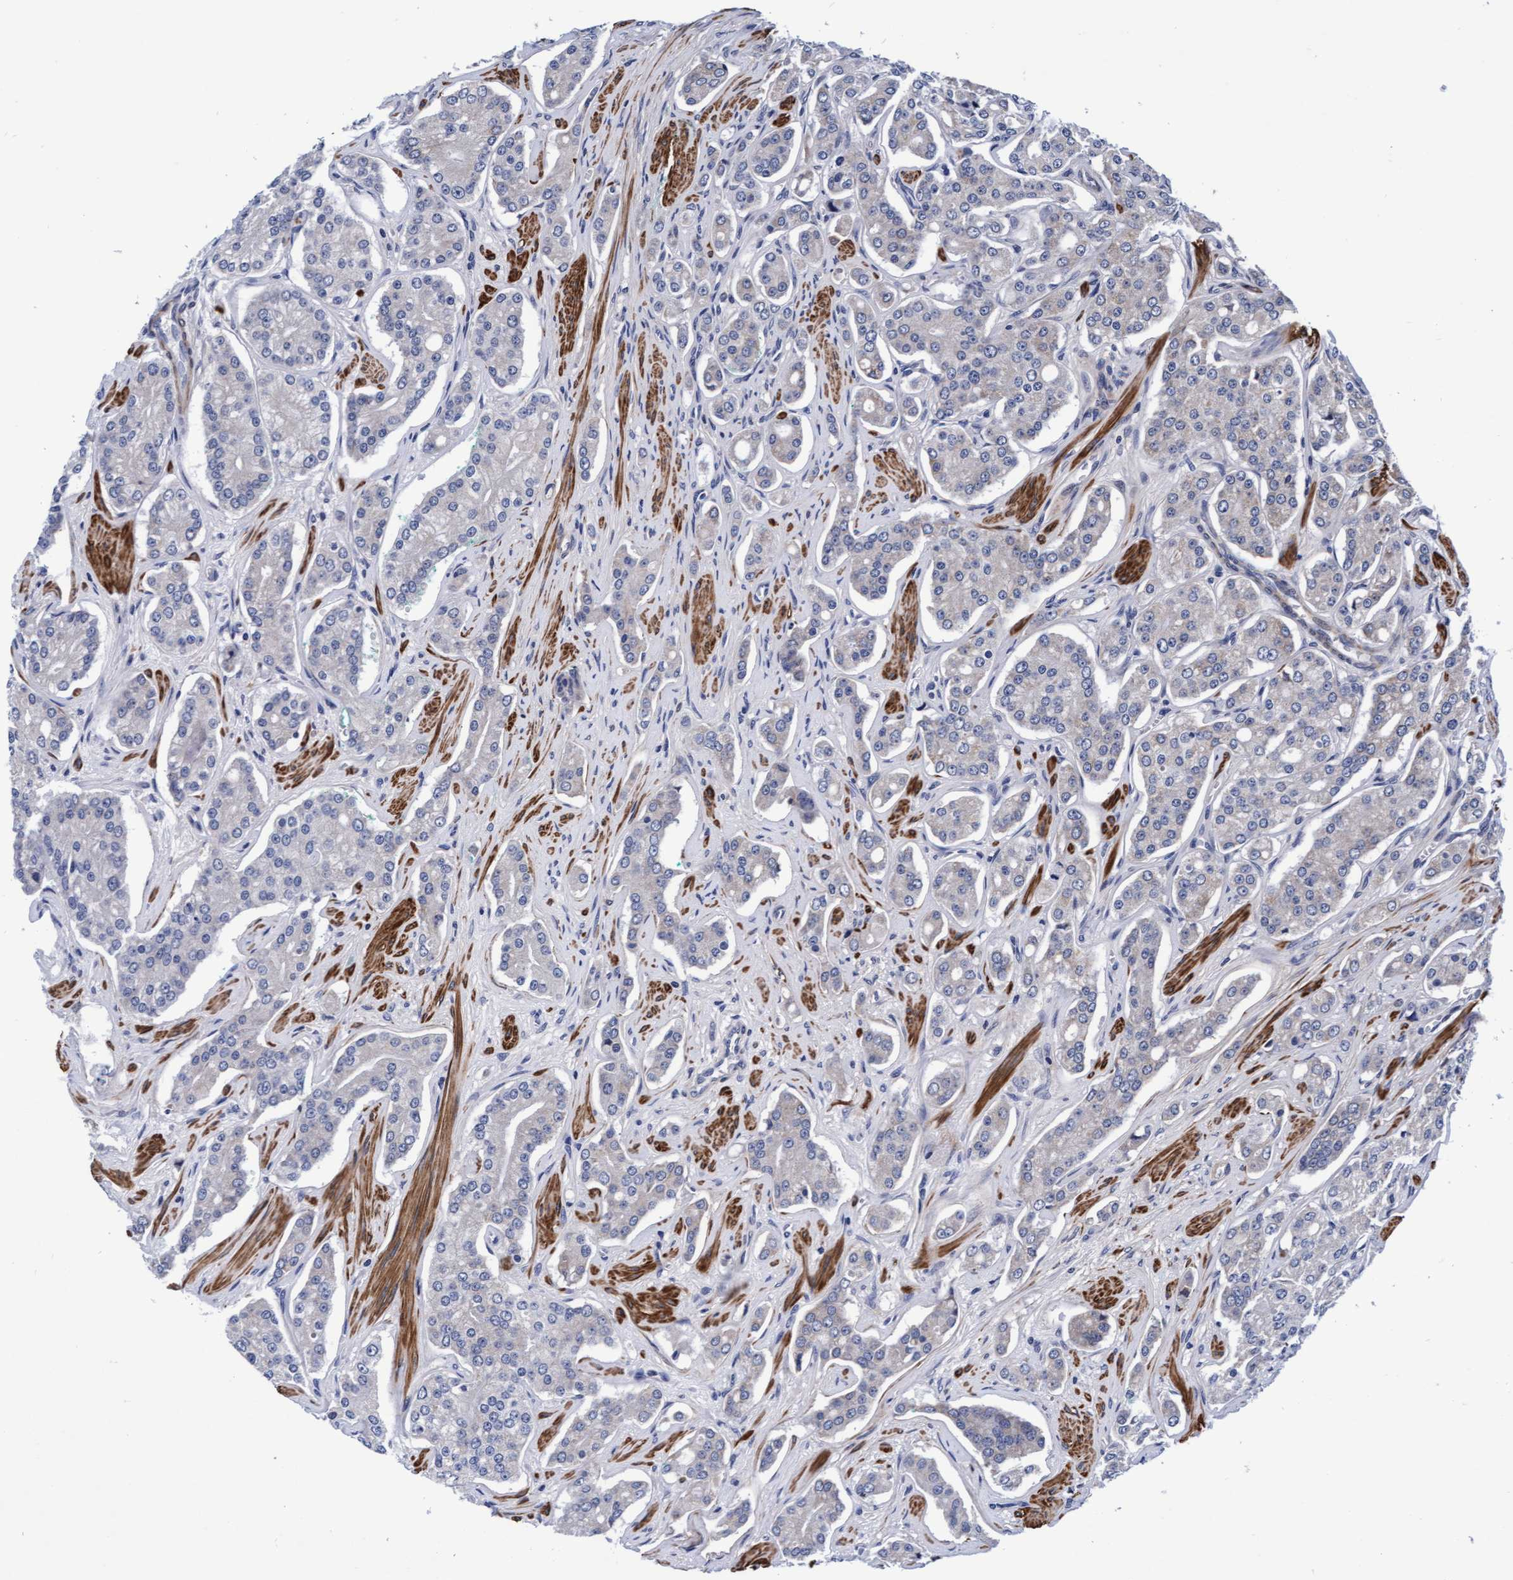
{"staining": {"intensity": "negative", "quantity": "none", "location": "none"}, "tissue": "prostate cancer", "cell_type": "Tumor cells", "image_type": "cancer", "snomed": [{"axis": "morphology", "description": "Adenocarcinoma, High grade"}, {"axis": "topography", "description": "Prostate"}], "caption": "A photomicrograph of prostate cancer stained for a protein reveals no brown staining in tumor cells.", "gene": "EFCAB13", "patient": {"sex": "male", "age": 71}}